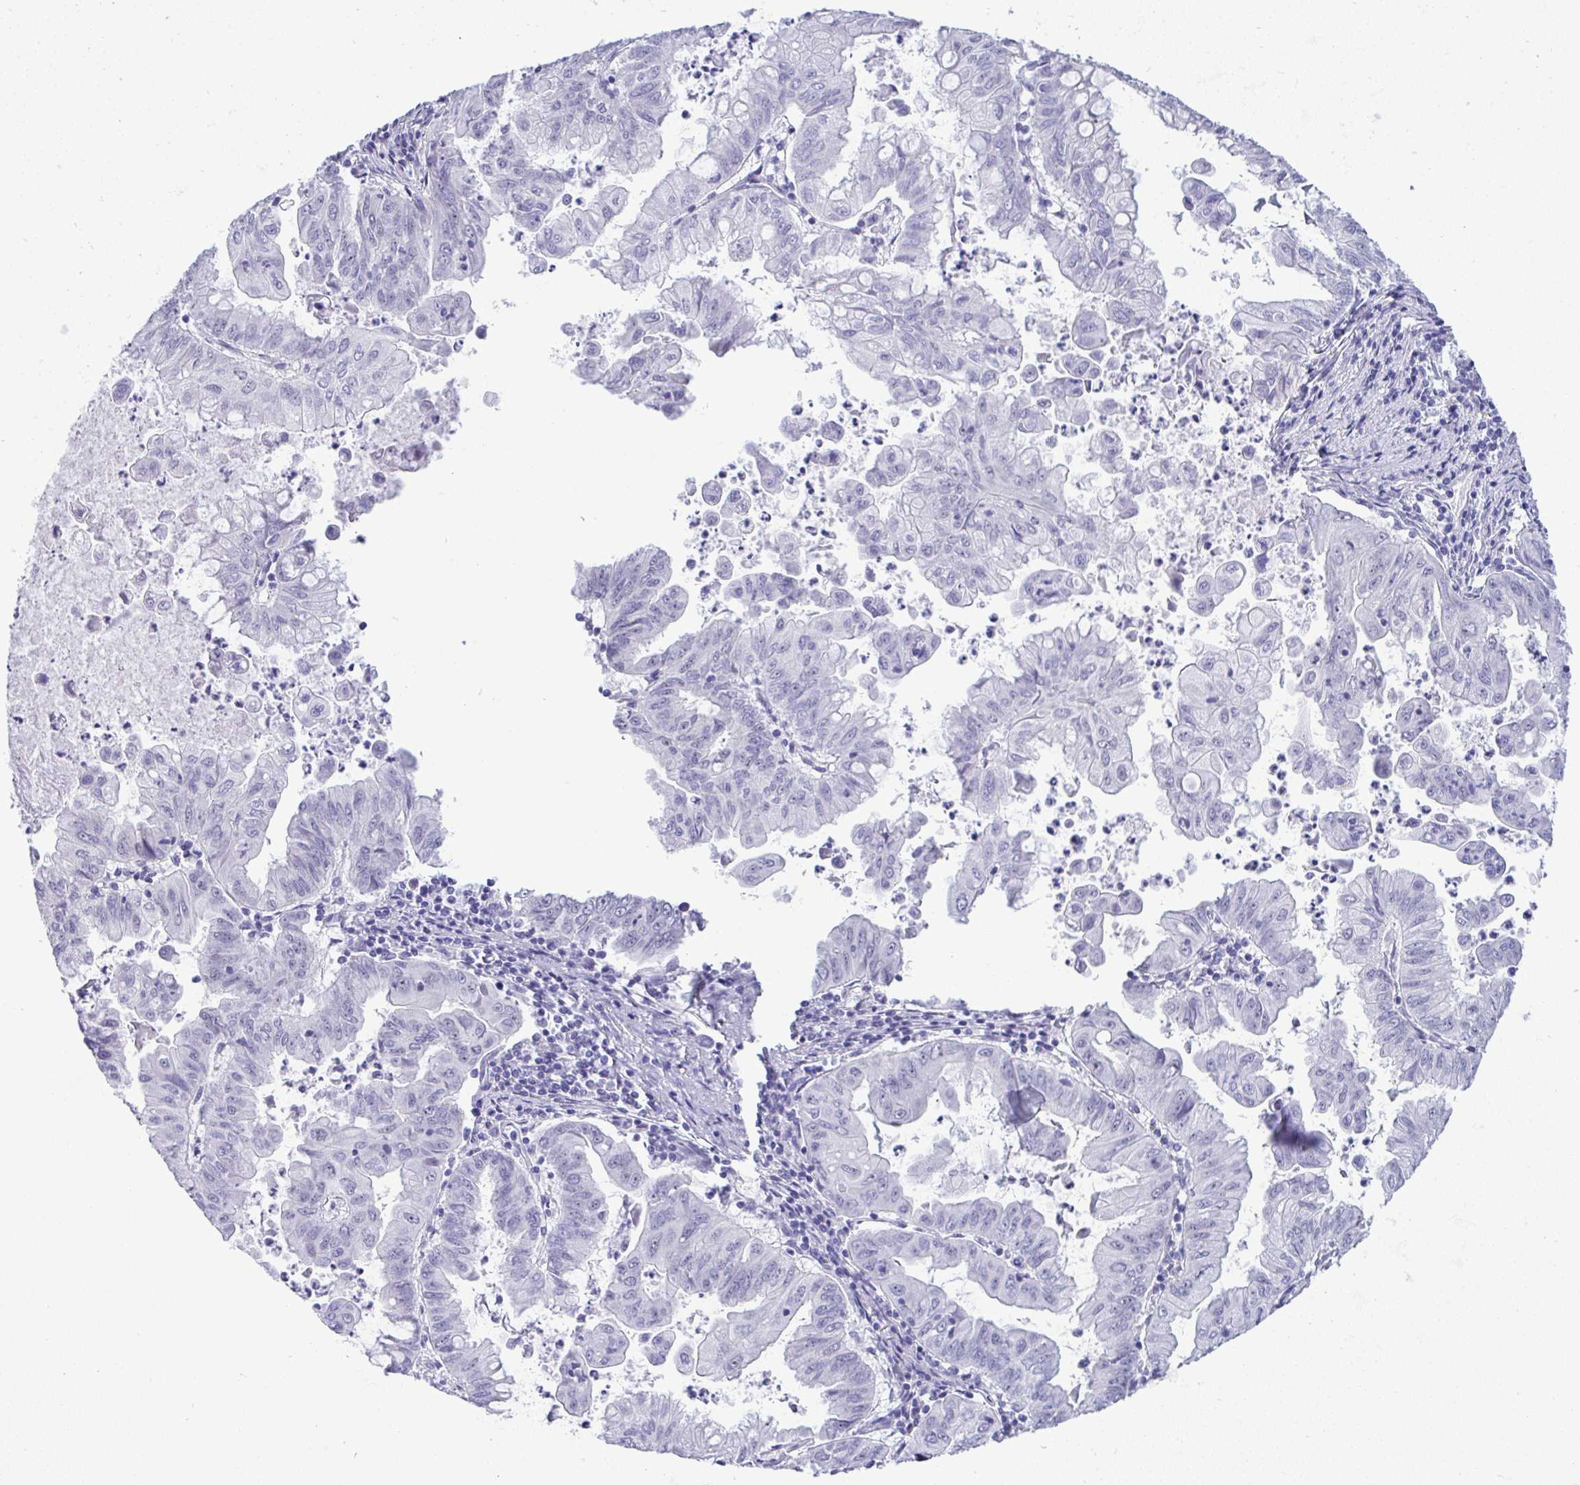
{"staining": {"intensity": "negative", "quantity": "none", "location": "none"}, "tissue": "stomach cancer", "cell_type": "Tumor cells", "image_type": "cancer", "snomed": [{"axis": "morphology", "description": "Adenocarcinoma, NOS"}, {"axis": "topography", "description": "Stomach, upper"}], "caption": "Tumor cells show no significant expression in adenocarcinoma (stomach).", "gene": "YBX2", "patient": {"sex": "male", "age": 80}}